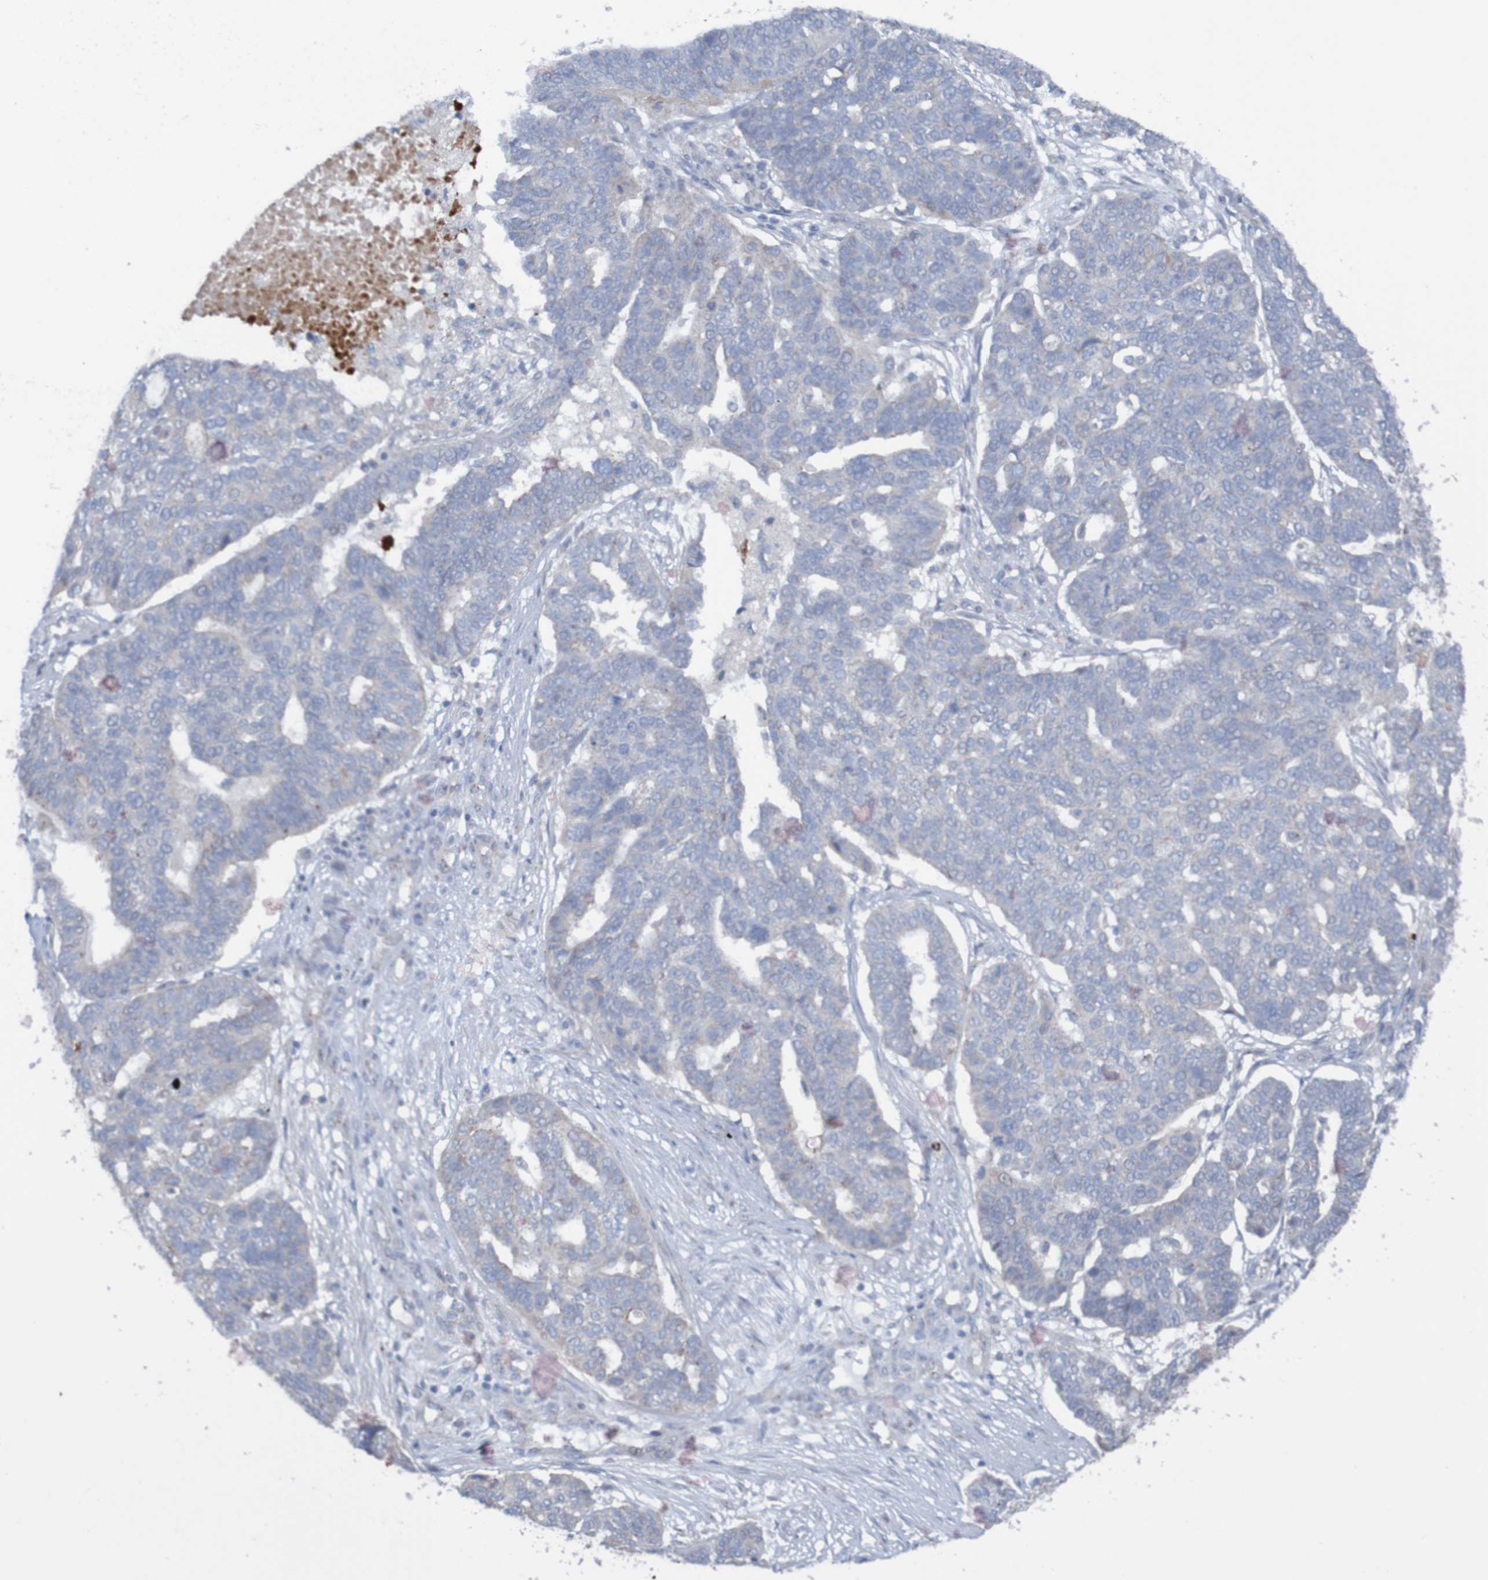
{"staining": {"intensity": "negative", "quantity": "none", "location": "none"}, "tissue": "ovarian cancer", "cell_type": "Tumor cells", "image_type": "cancer", "snomed": [{"axis": "morphology", "description": "Cystadenocarcinoma, serous, NOS"}, {"axis": "topography", "description": "Ovary"}], "caption": "DAB (3,3'-diaminobenzidine) immunohistochemical staining of human ovarian cancer (serous cystadenocarcinoma) demonstrates no significant positivity in tumor cells.", "gene": "ANGPT4", "patient": {"sex": "female", "age": 59}}